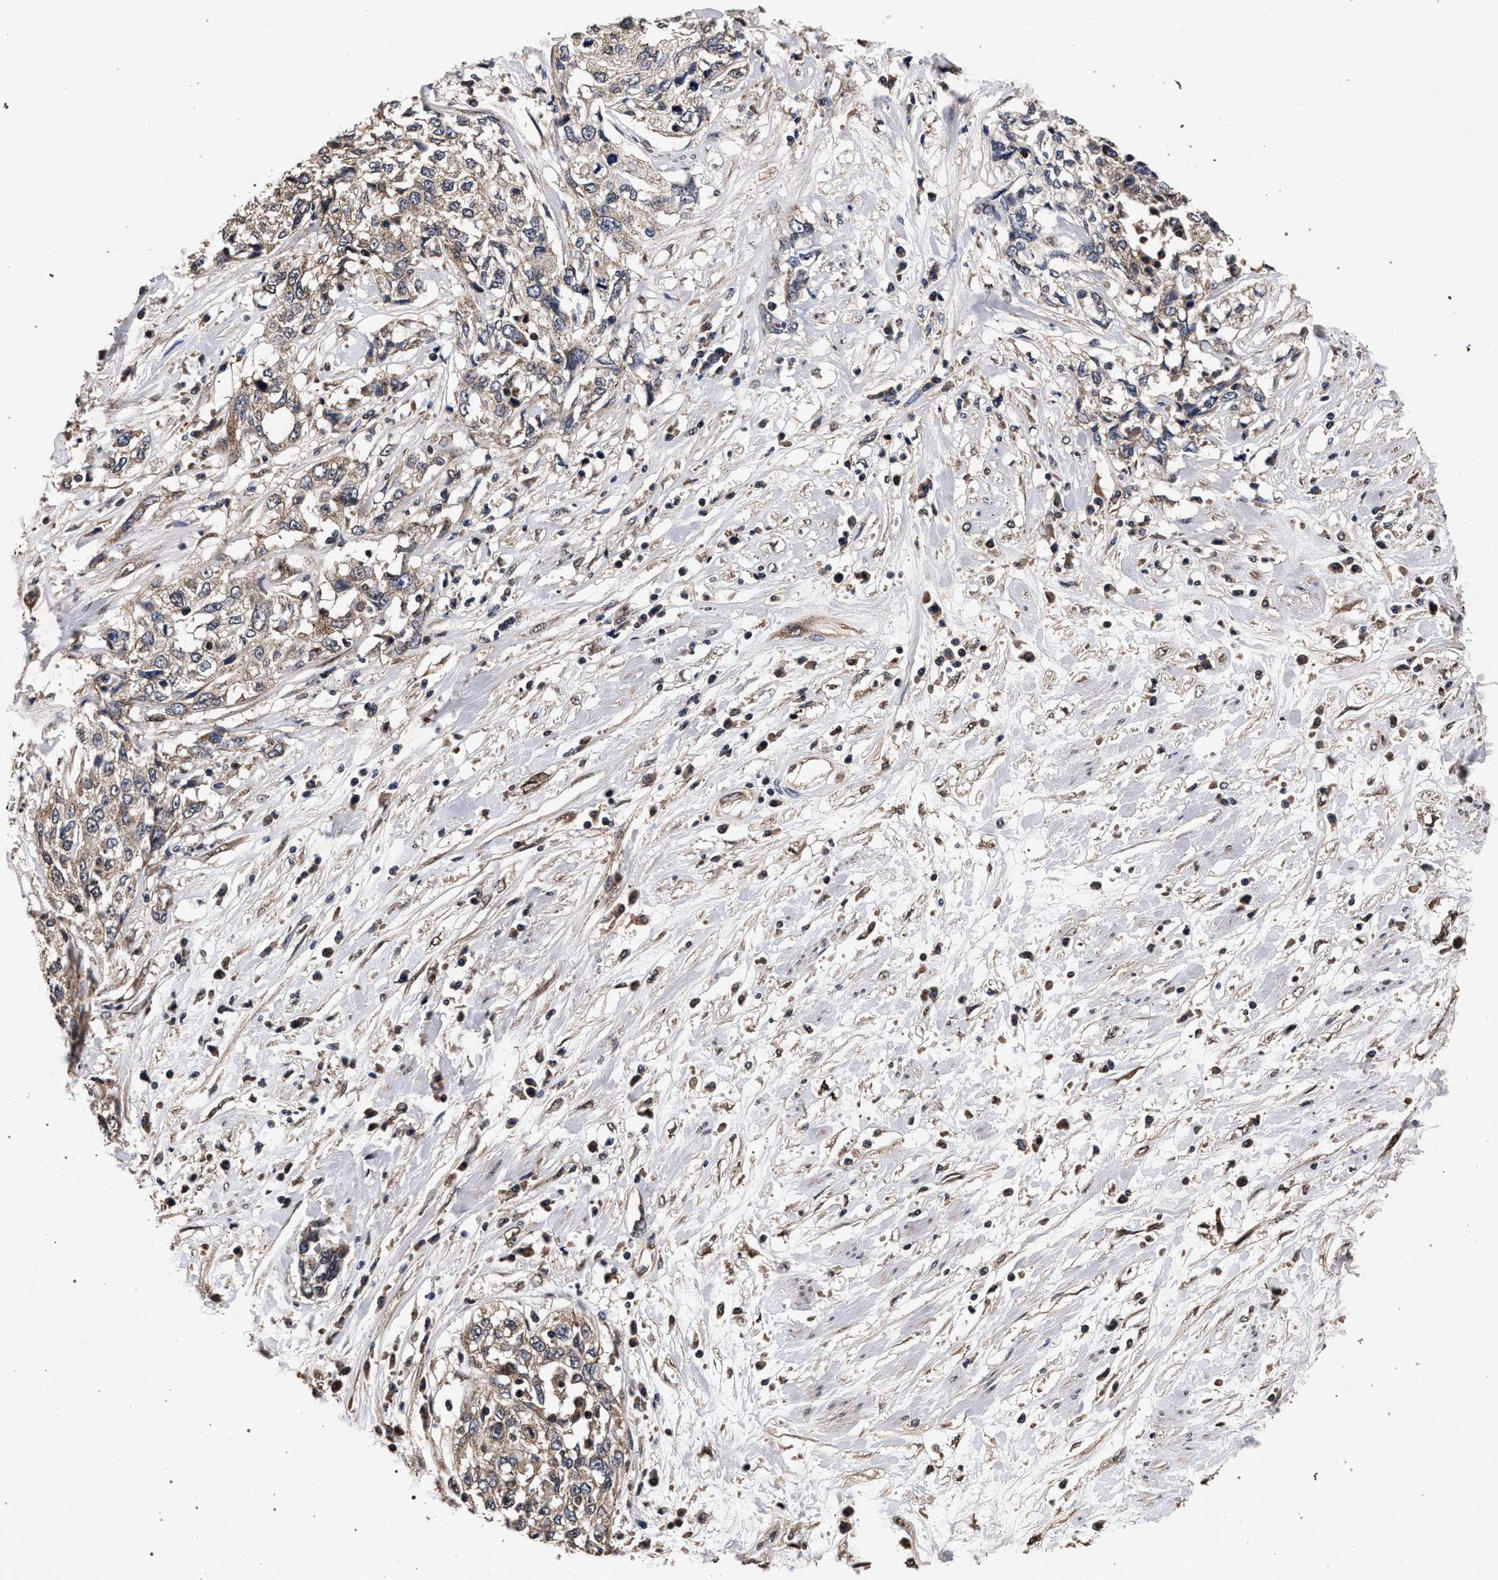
{"staining": {"intensity": "weak", "quantity": ">75%", "location": "cytoplasmic/membranous"}, "tissue": "cervical cancer", "cell_type": "Tumor cells", "image_type": "cancer", "snomed": [{"axis": "morphology", "description": "Squamous cell carcinoma, NOS"}, {"axis": "topography", "description": "Cervix"}], "caption": "Cervical squamous cell carcinoma stained with DAB immunohistochemistry (IHC) exhibits low levels of weak cytoplasmic/membranous staining in approximately >75% of tumor cells.", "gene": "ACOX1", "patient": {"sex": "female", "age": 57}}